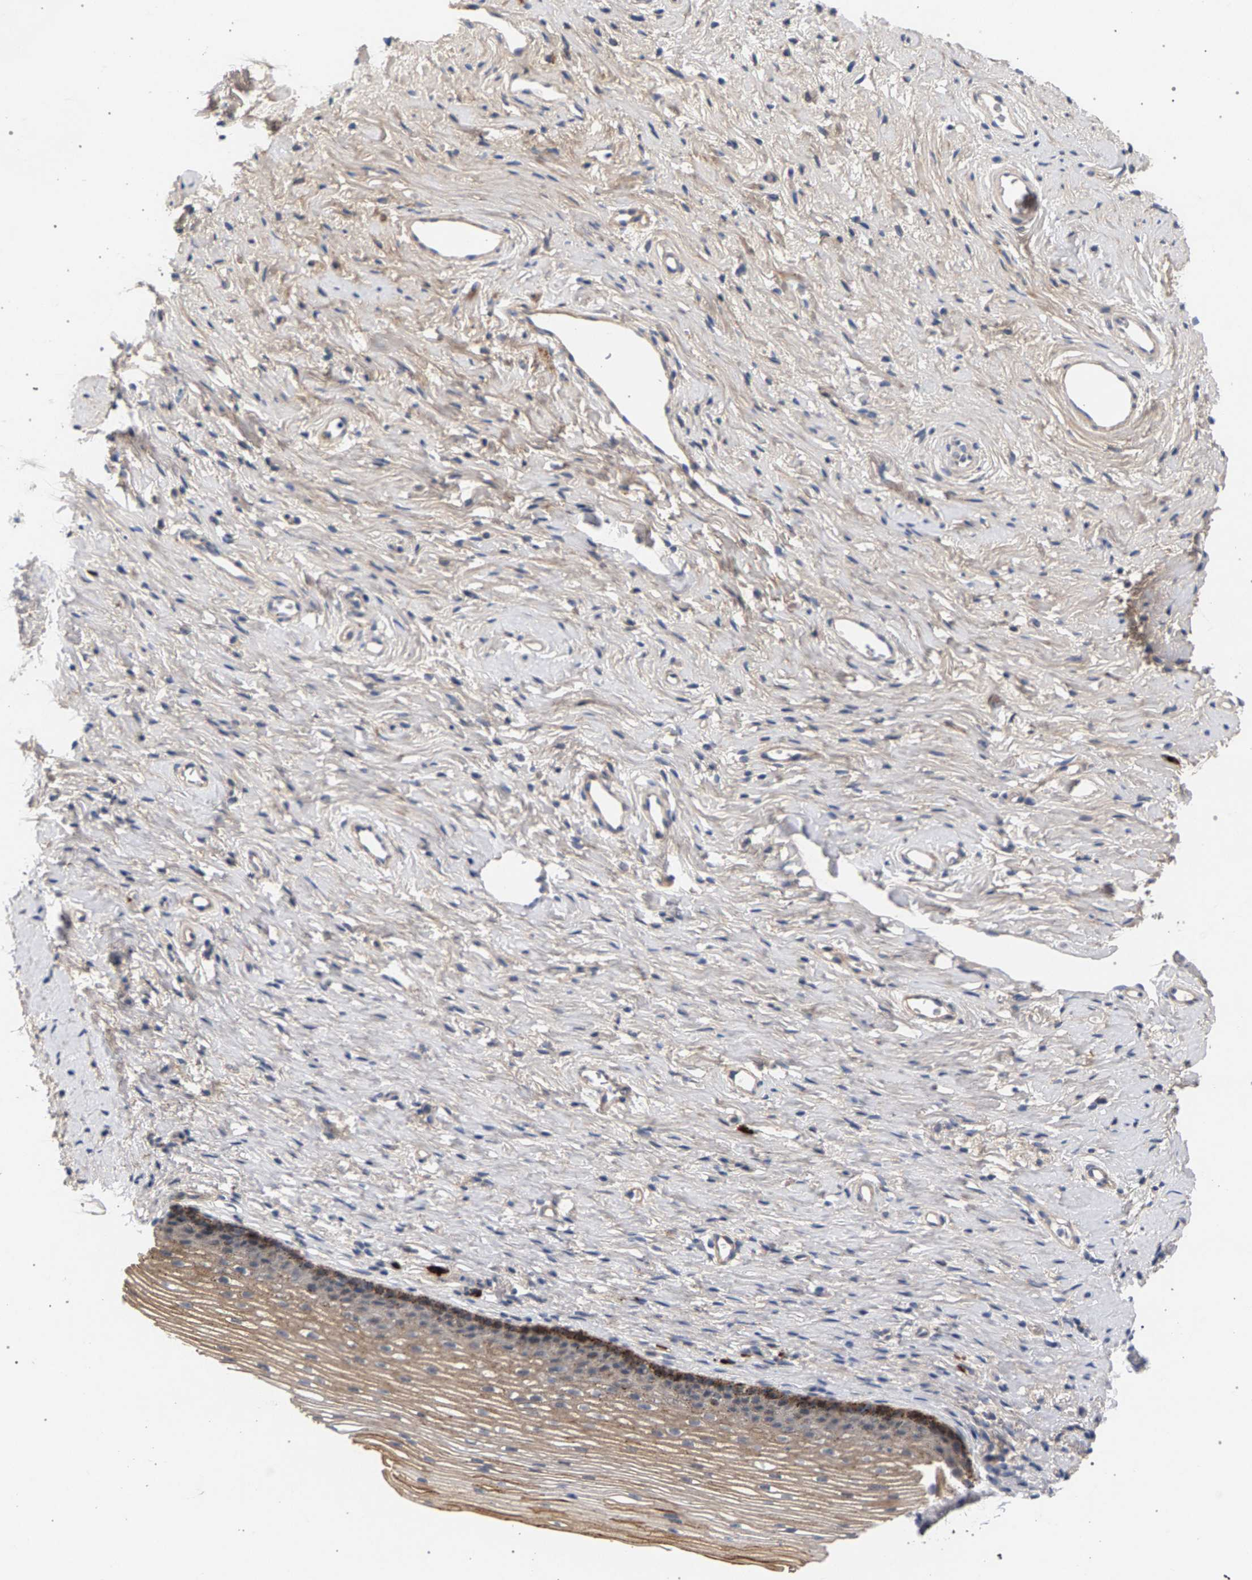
{"staining": {"intensity": "weak", "quantity": "<25%", "location": "cytoplasmic/membranous"}, "tissue": "cervix", "cell_type": "Glandular cells", "image_type": "normal", "snomed": [{"axis": "morphology", "description": "Normal tissue, NOS"}, {"axis": "topography", "description": "Cervix"}], "caption": "Immunohistochemistry of unremarkable cervix demonstrates no expression in glandular cells.", "gene": "MAMDC2", "patient": {"sex": "female", "age": 77}}